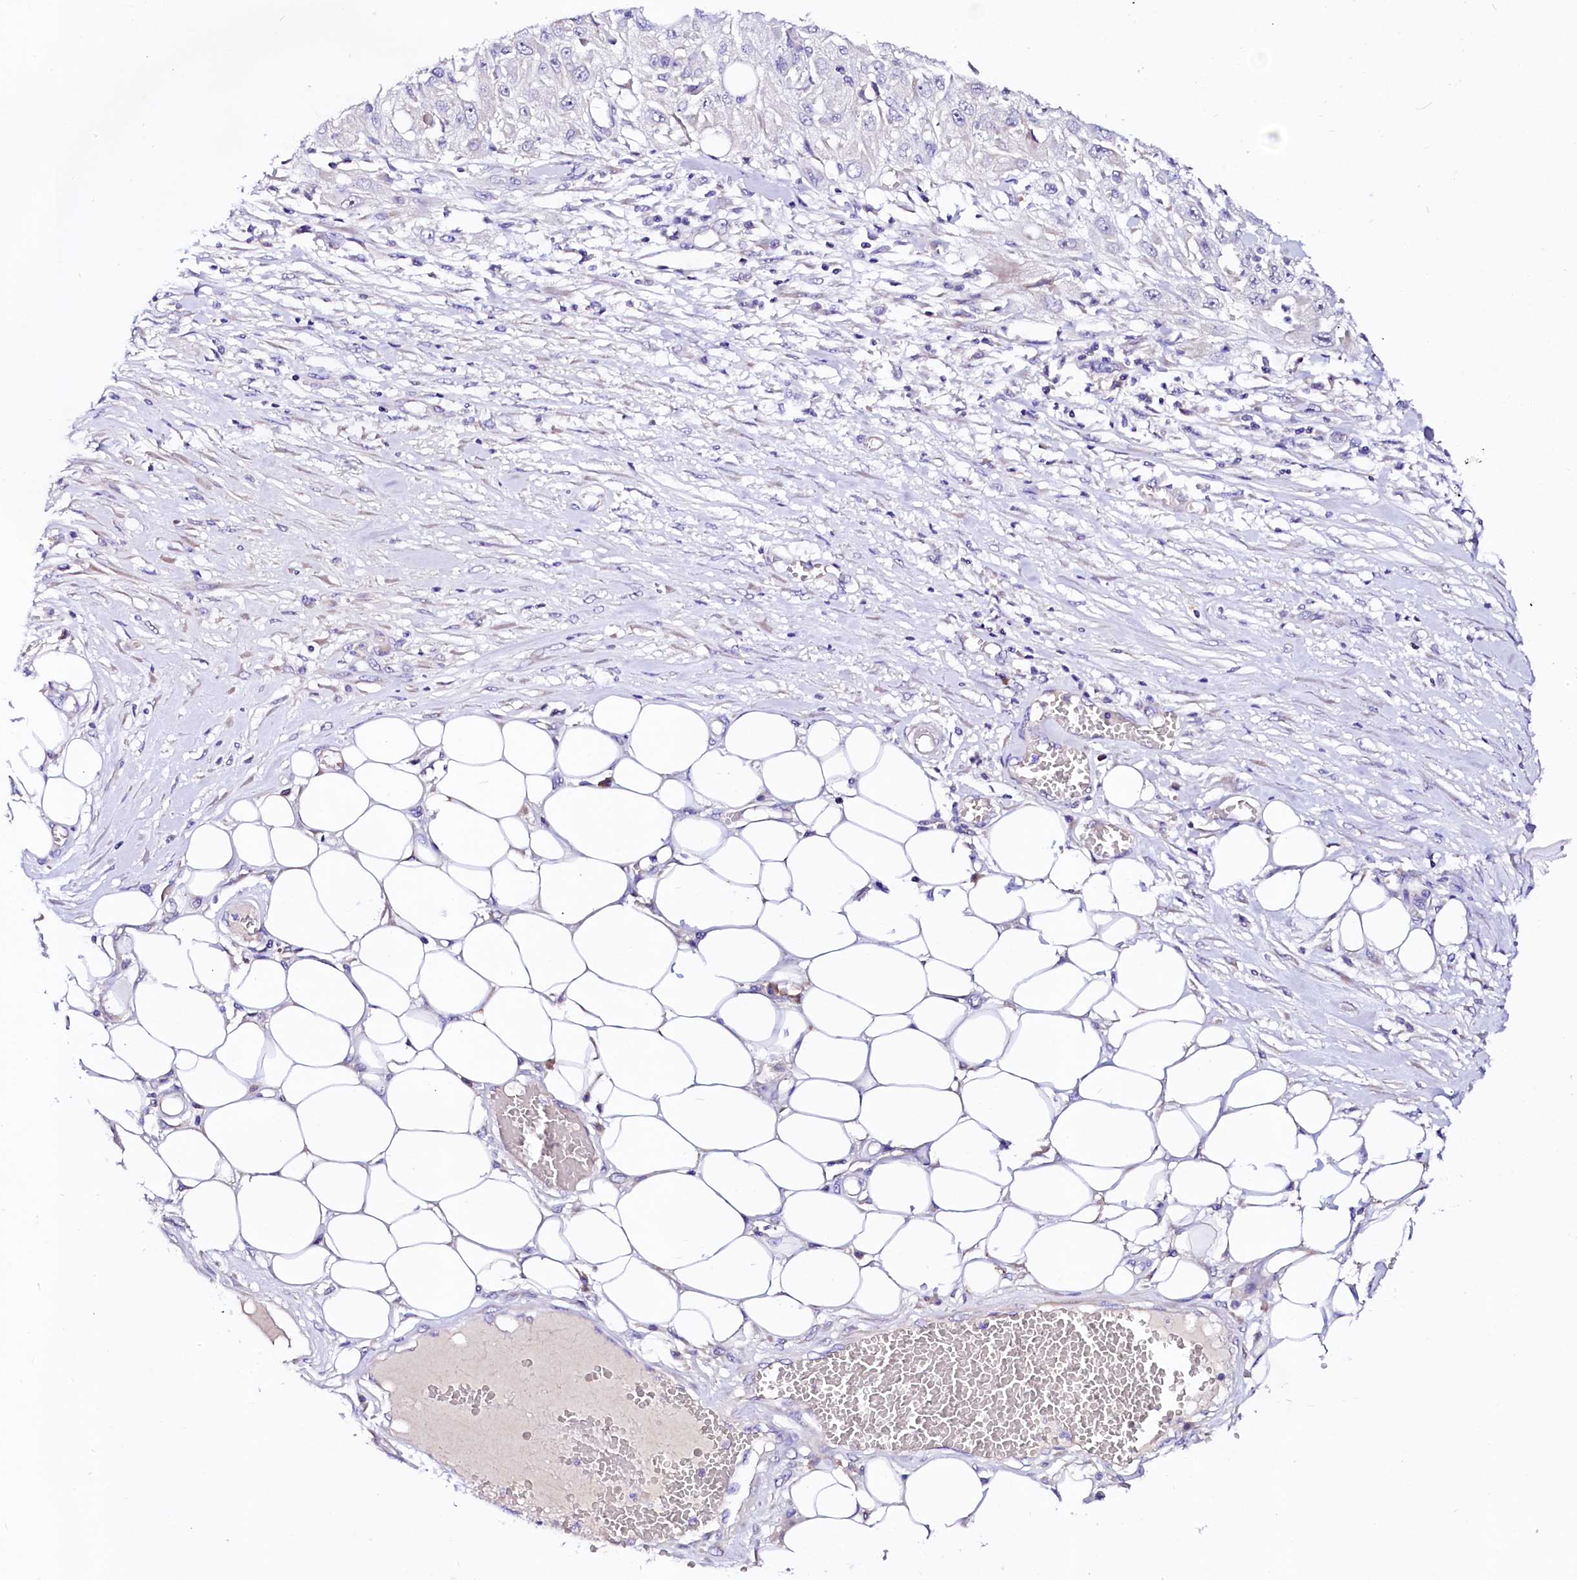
{"staining": {"intensity": "negative", "quantity": "none", "location": "none"}, "tissue": "skin cancer", "cell_type": "Tumor cells", "image_type": "cancer", "snomed": [{"axis": "morphology", "description": "Squamous cell carcinoma, NOS"}, {"axis": "morphology", "description": "Squamous cell carcinoma, metastatic, NOS"}, {"axis": "topography", "description": "Skin"}, {"axis": "topography", "description": "Lymph node"}], "caption": "The photomicrograph reveals no staining of tumor cells in metastatic squamous cell carcinoma (skin). Brightfield microscopy of immunohistochemistry (IHC) stained with DAB (3,3'-diaminobenzidine) (brown) and hematoxylin (blue), captured at high magnification.", "gene": "BTBD16", "patient": {"sex": "male", "age": 75}}